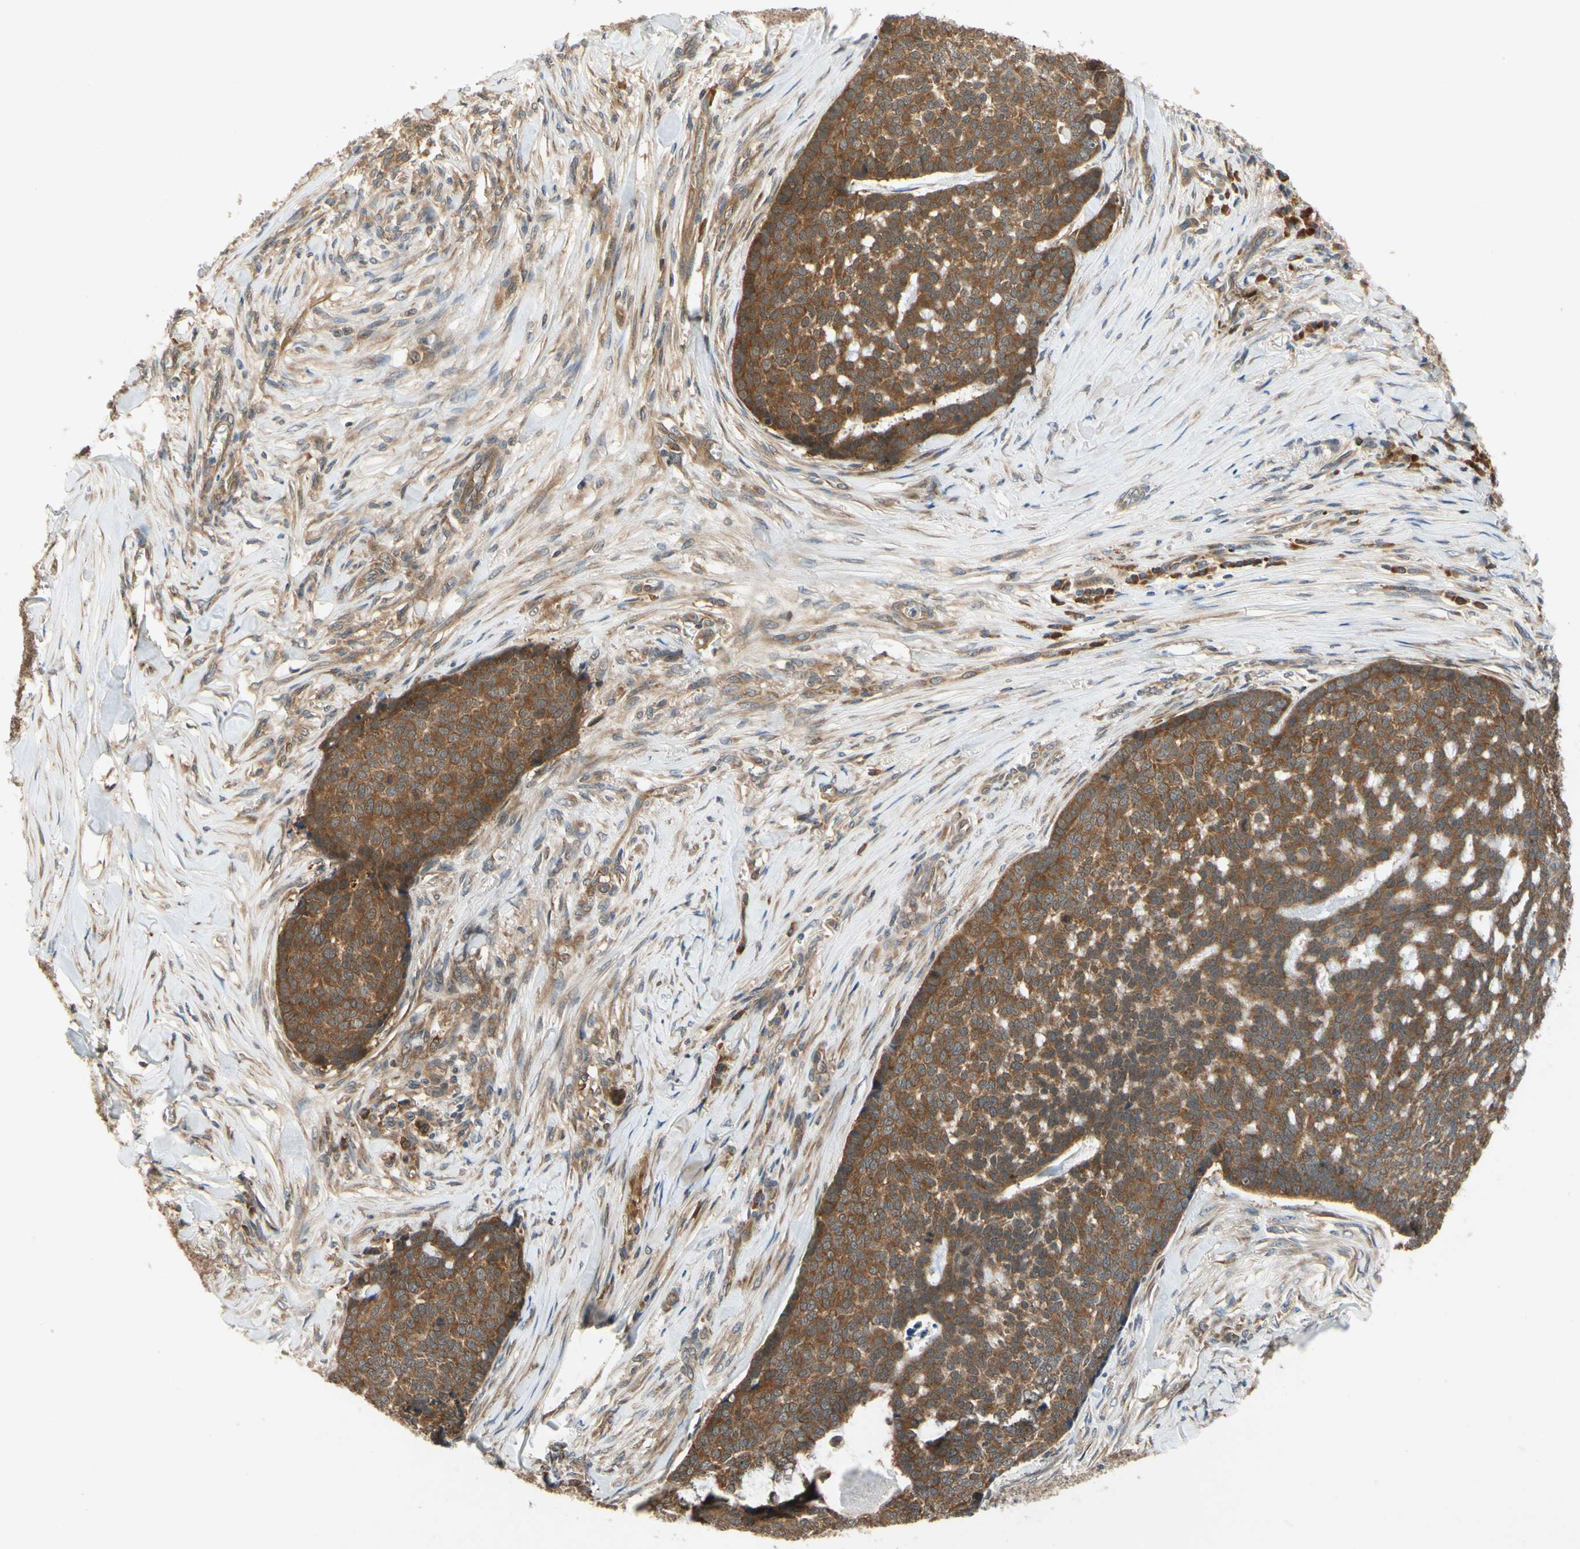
{"staining": {"intensity": "strong", "quantity": ">75%", "location": "cytoplasmic/membranous"}, "tissue": "skin cancer", "cell_type": "Tumor cells", "image_type": "cancer", "snomed": [{"axis": "morphology", "description": "Basal cell carcinoma"}, {"axis": "topography", "description": "Skin"}], "caption": "Strong cytoplasmic/membranous protein positivity is appreciated in approximately >75% of tumor cells in skin basal cell carcinoma.", "gene": "TDRP", "patient": {"sex": "male", "age": 84}}